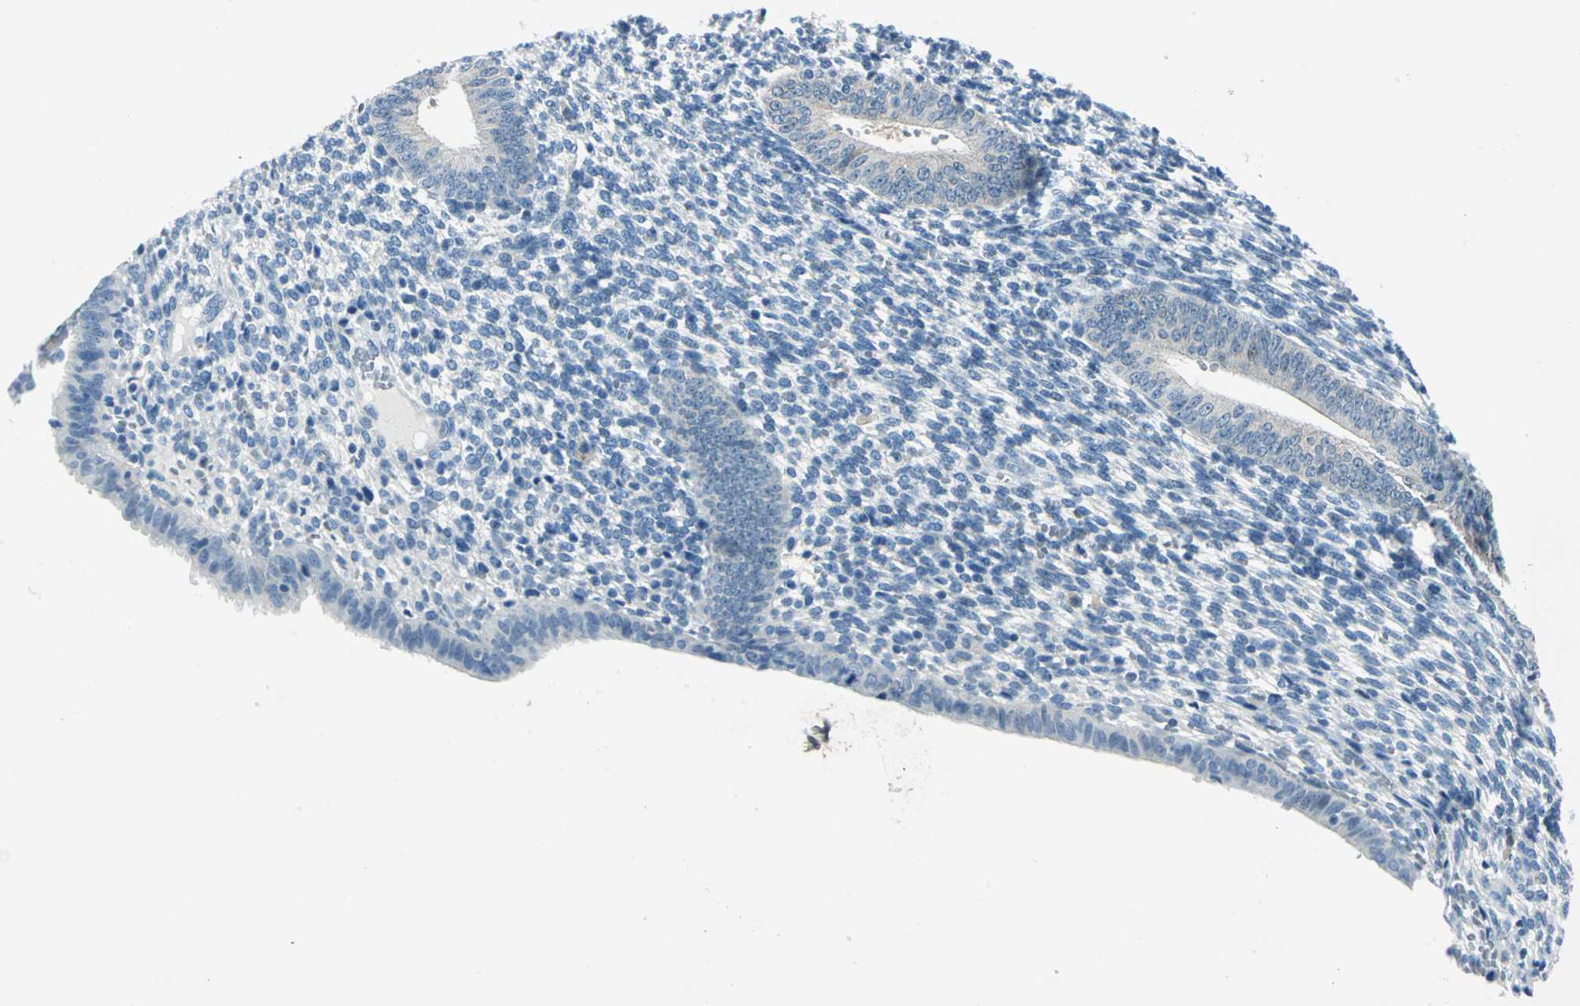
{"staining": {"intensity": "negative", "quantity": "none", "location": "none"}, "tissue": "endometrium", "cell_type": "Cells in endometrial stroma", "image_type": "normal", "snomed": [{"axis": "morphology", "description": "Normal tissue, NOS"}, {"axis": "topography", "description": "Endometrium"}], "caption": "Cells in endometrial stroma are negative for brown protein staining in benign endometrium. (Brightfield microscopy of DAB (3,3'-diaminobenzidine) immunohistochemistry (IHC) at high magnification).", "gene": "AKR1A1", "patient": {"sex": "female", "age": 57}}